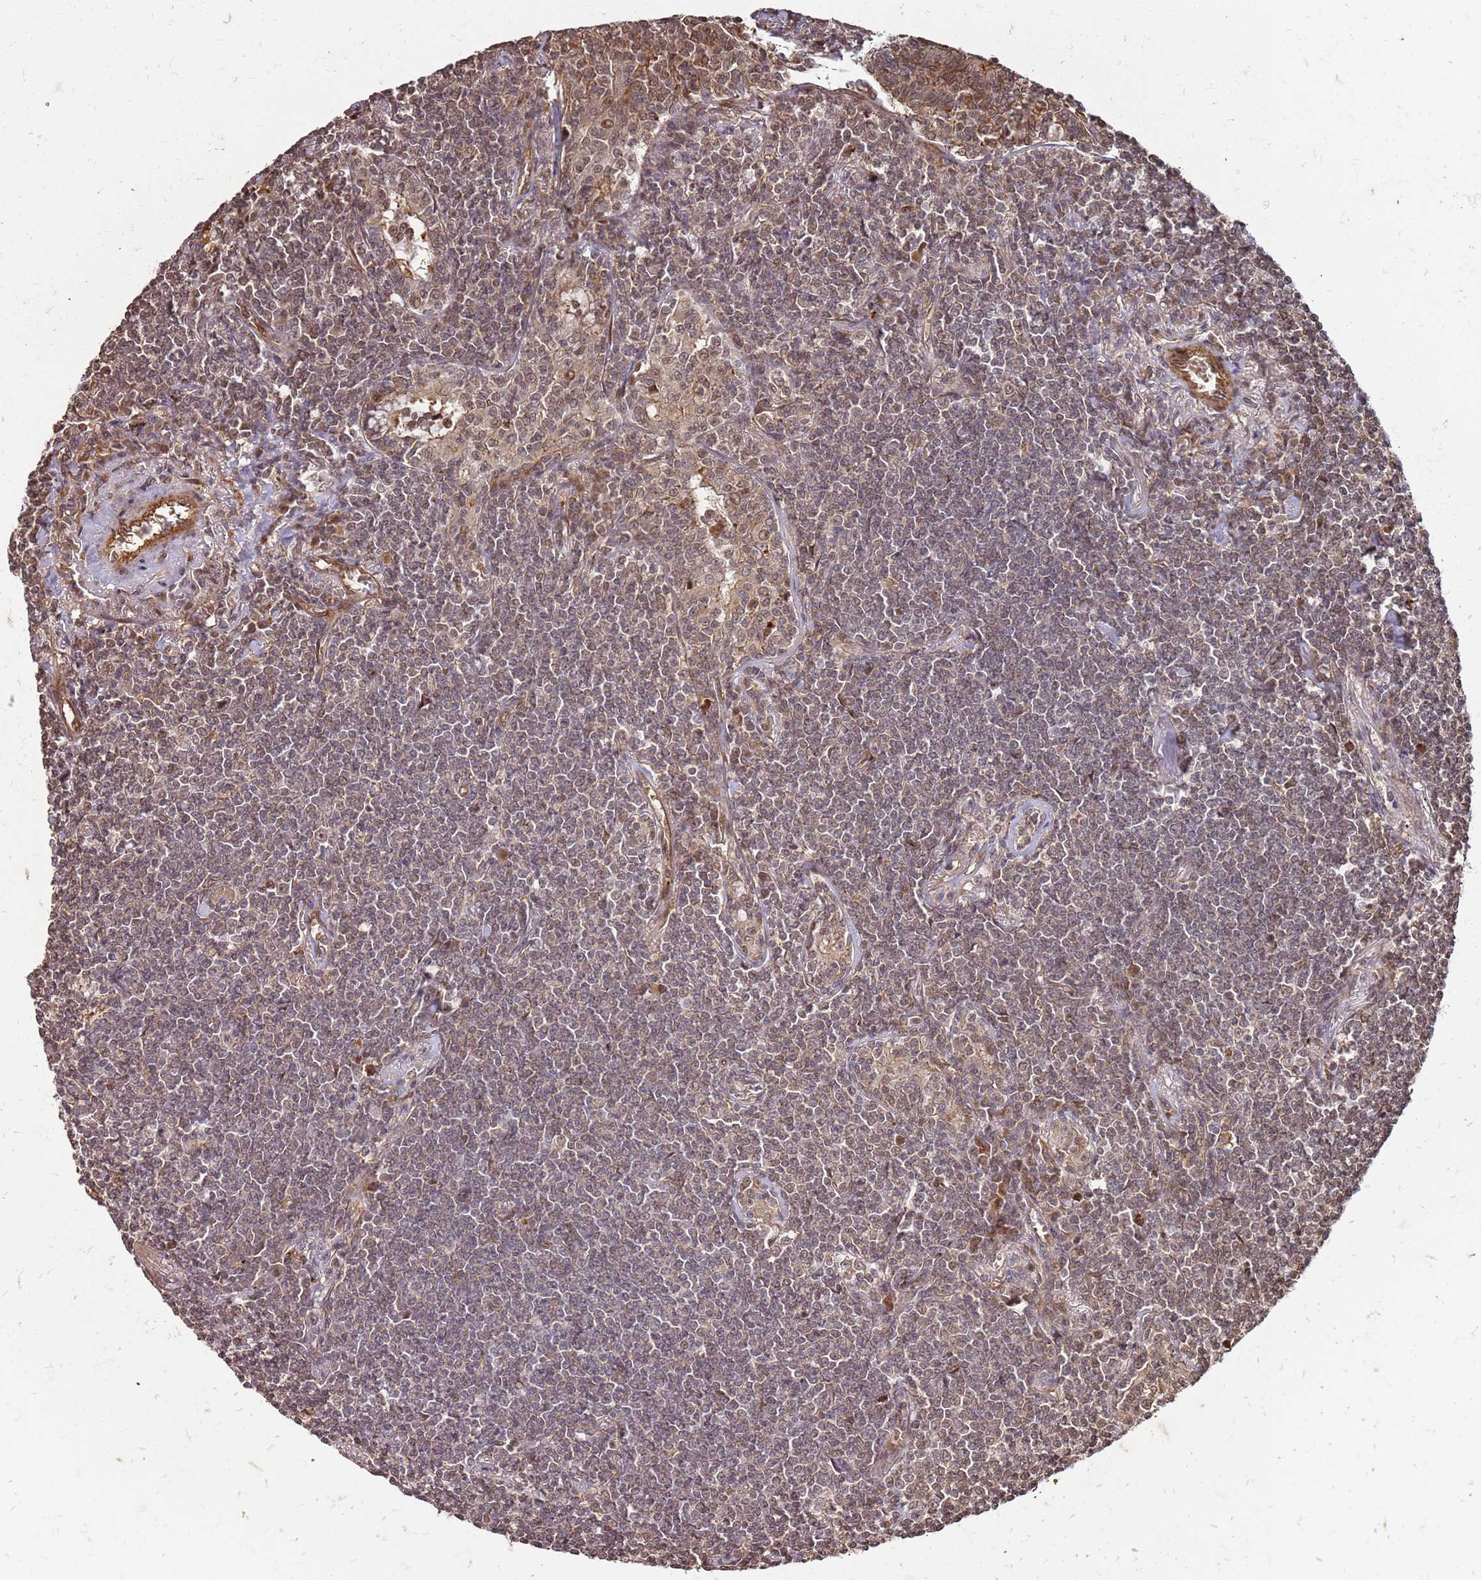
{"staining": {"intensity": "moderate", "quantity": ">75%", "location": "nuclear"}, "tissue": "lymphoma", "cell_type": "Tumor cells", "image_type": "cancer", "snomed": [{"axis": "morphology", "description": "Malignant lymphoma, non-Hodgkin's type, Low grade"}, {"axis": "topography", "description": "Lung"}], "caption": "Protein staining of malignant lymphoma, non-Hodgkin's type (low-grade) tissue reveals moderate nuclear expression in about >75% of tumor cells.", "gene": "ST18", "patient": {"sex": "female", "age": 71}}